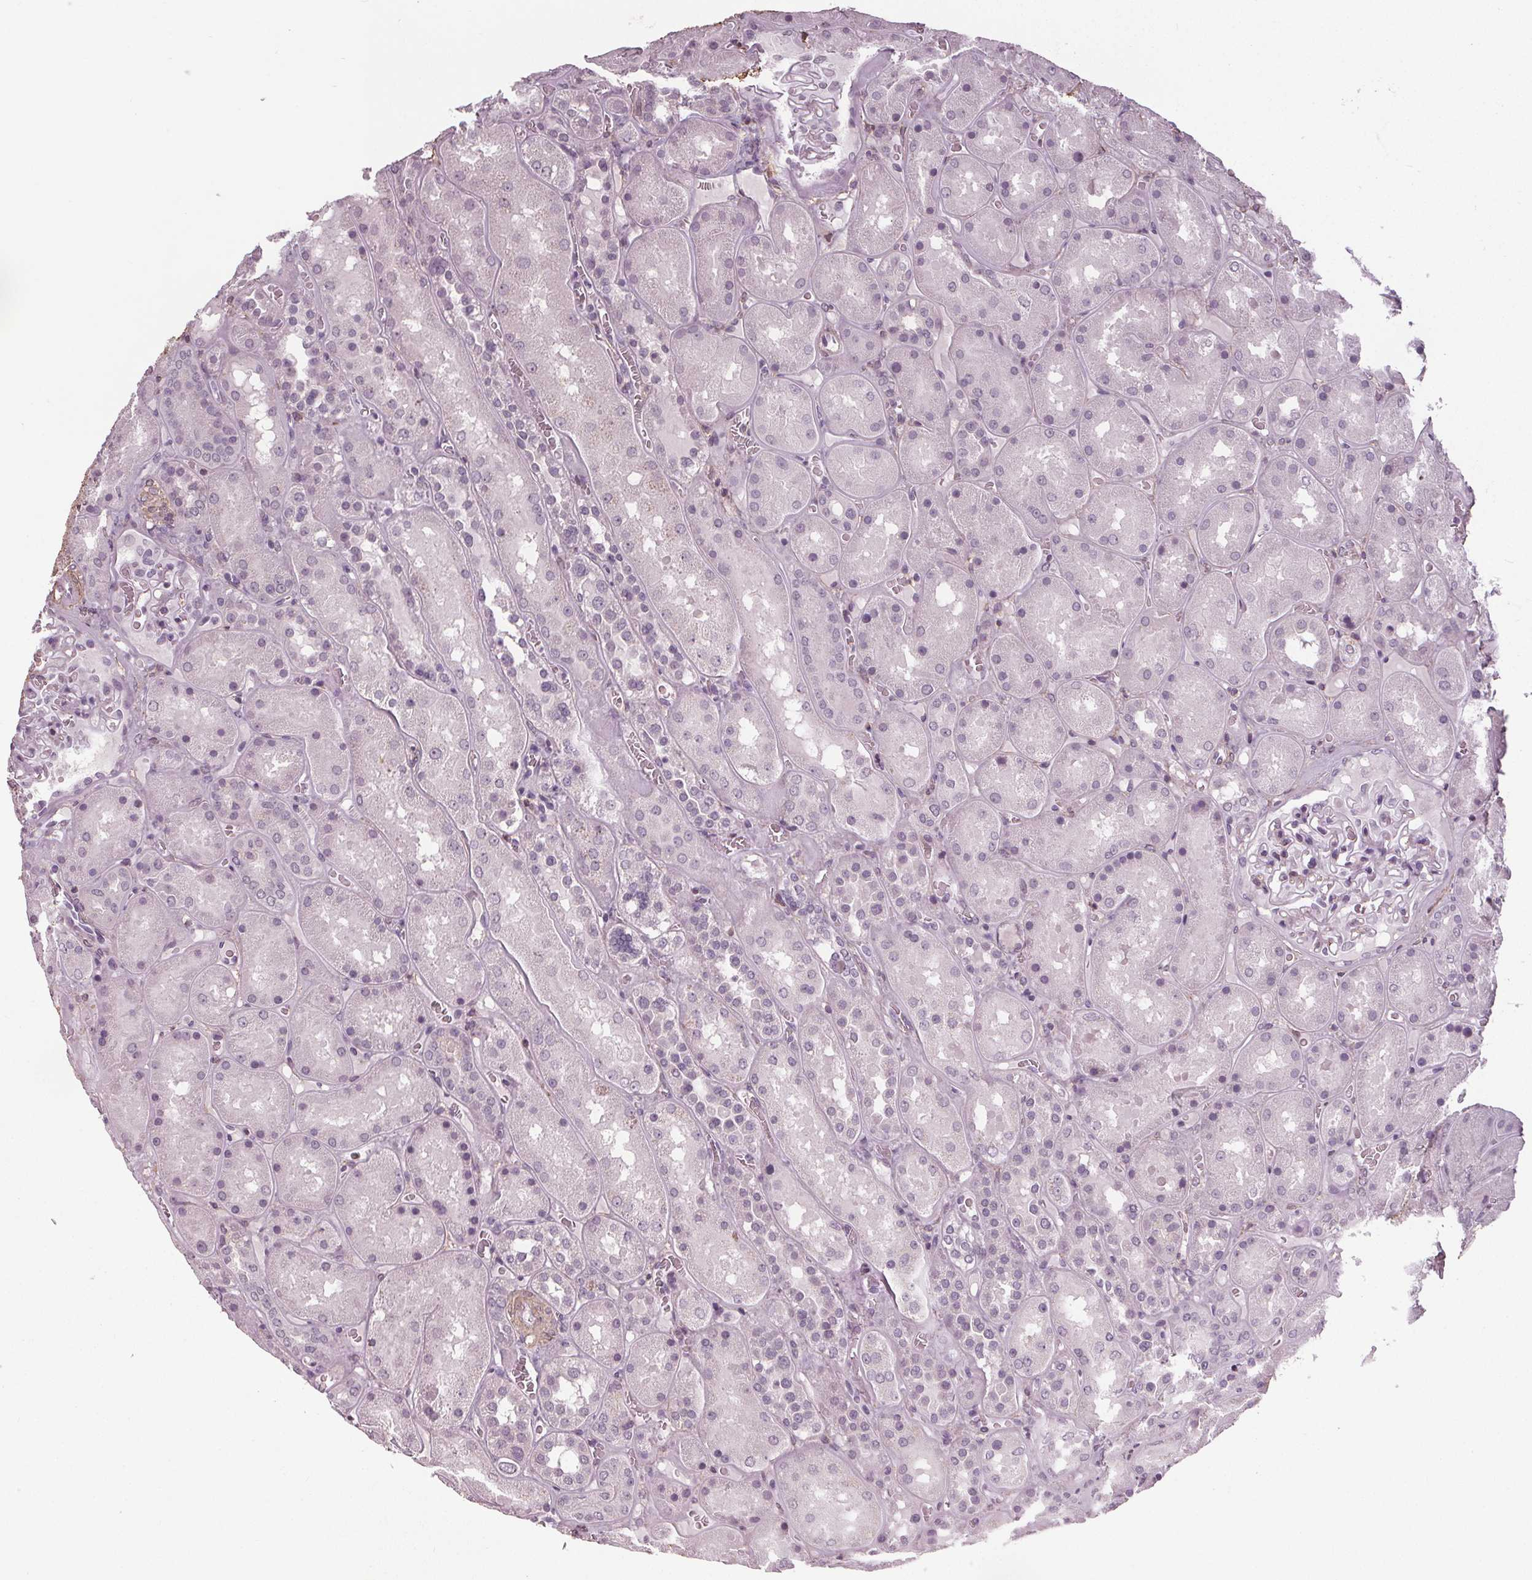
{"staining": {"intensity": "negative", "quantity": "none", "location": "none"}, "tissue": "kidney", "cell_type": "Cells in glomeruli", "image_type": "normal", "snomed": [{"axis": "morphology", "description": "Normal tissue, NOS"}, {"axis": "topography", "description": "Kidney"}], "caption": "DAB (3,3'-diaminobenzidine) immunohistochemical staining of benign human kidney reveals no significant positivity in cells in glomeruli. The staining is performed using DAB brown chromogen with nuclei counter-stained in using hematoxylin.", "gene": "PKP1", "patient": {"sex": "male", "age": 73}}